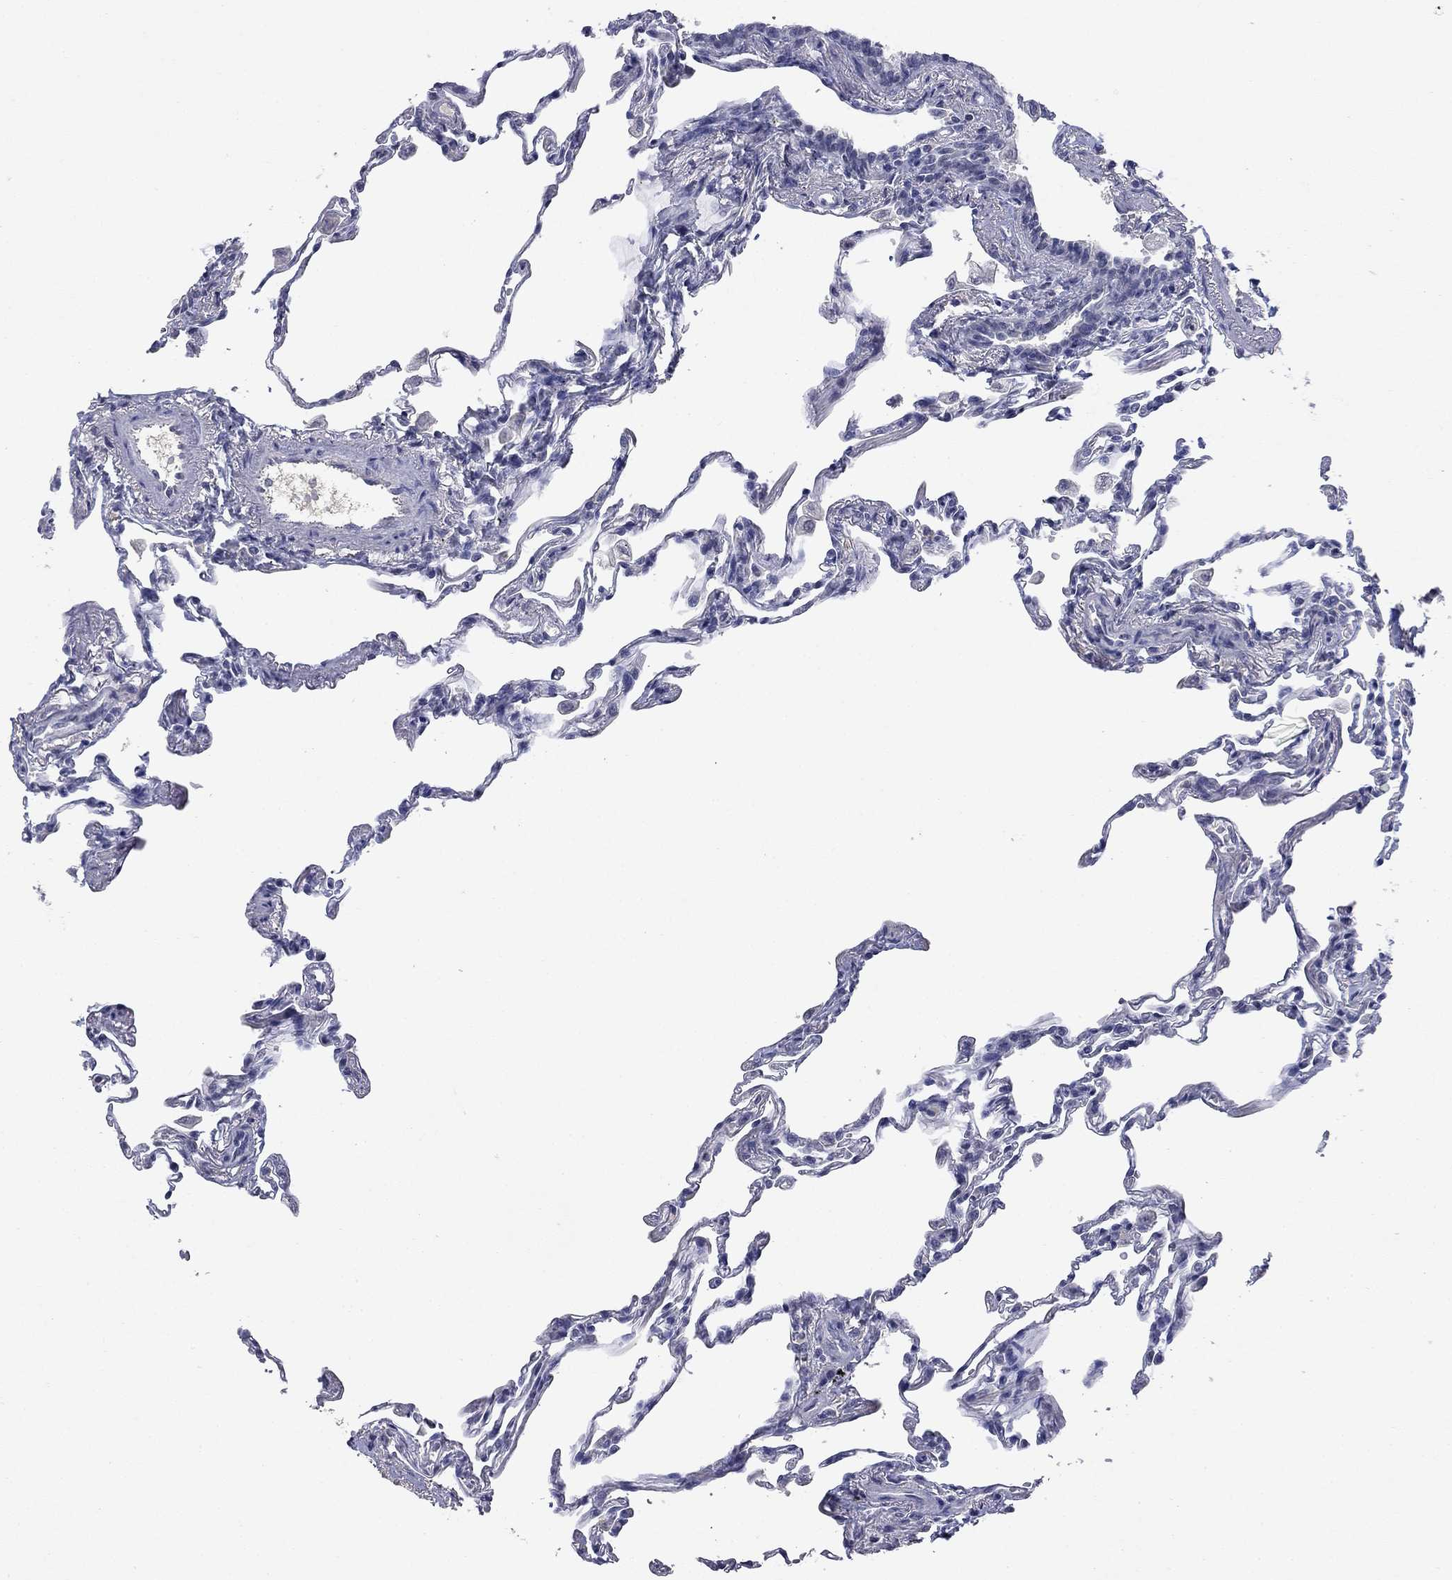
{"staining": {"intensity": "negative", "quantity": "none", "location": "none"}, "tissue": "lung", "cell_type": "Alveolar cells", "image_type": "normal", "snomed": [{"axis": "morphology", "description": "Normal tissue, NOS"}, {"axis": "topography", "description": "Lung"}], "caption": "The image displays no significant staining in alveolar cells of lung.", "gene": "SLC51A", "patient": {"sex": "female", "age": 57}}